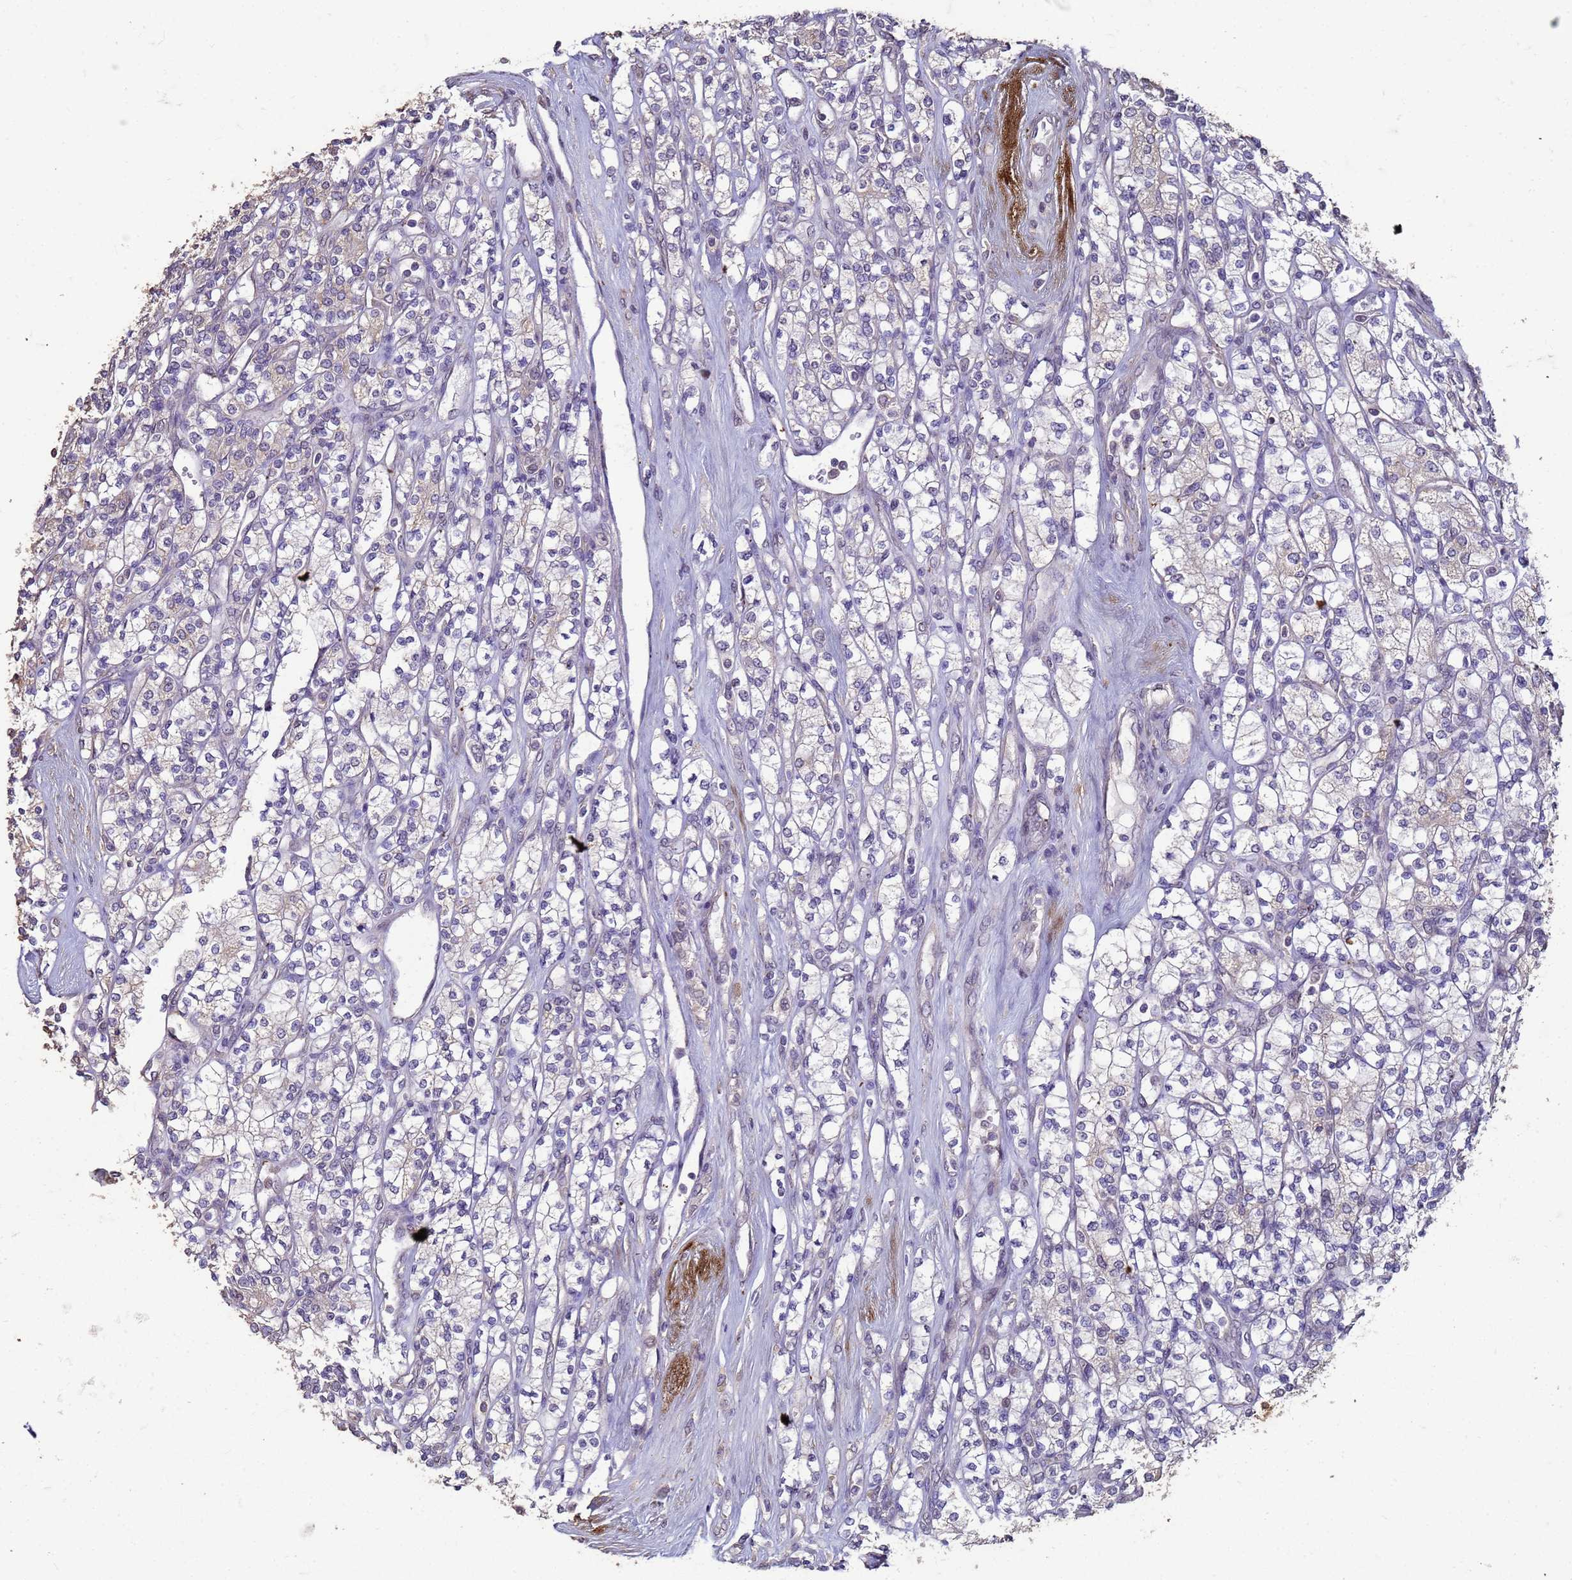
{"staining": {"intensity": "negative", "quantity": "none", "location": "none"}, "tissue": "renal cancer", "cell_type": "Tumor cells", "image_type": "cancer", "snomed": [{"axis": "morphology", "description": "Adenocarcinoma, NOS"}, {"axis": "topography", "description": "Kidney"}], "caption": "The photomicrograph exhibits no staining of tumor cells in renal adenocarcinoma. (DAB immunohistochemistry with hematoxylin counter stain).", "gene": "SLC25A15", "patient": {"sex": "male", "age": 77}}